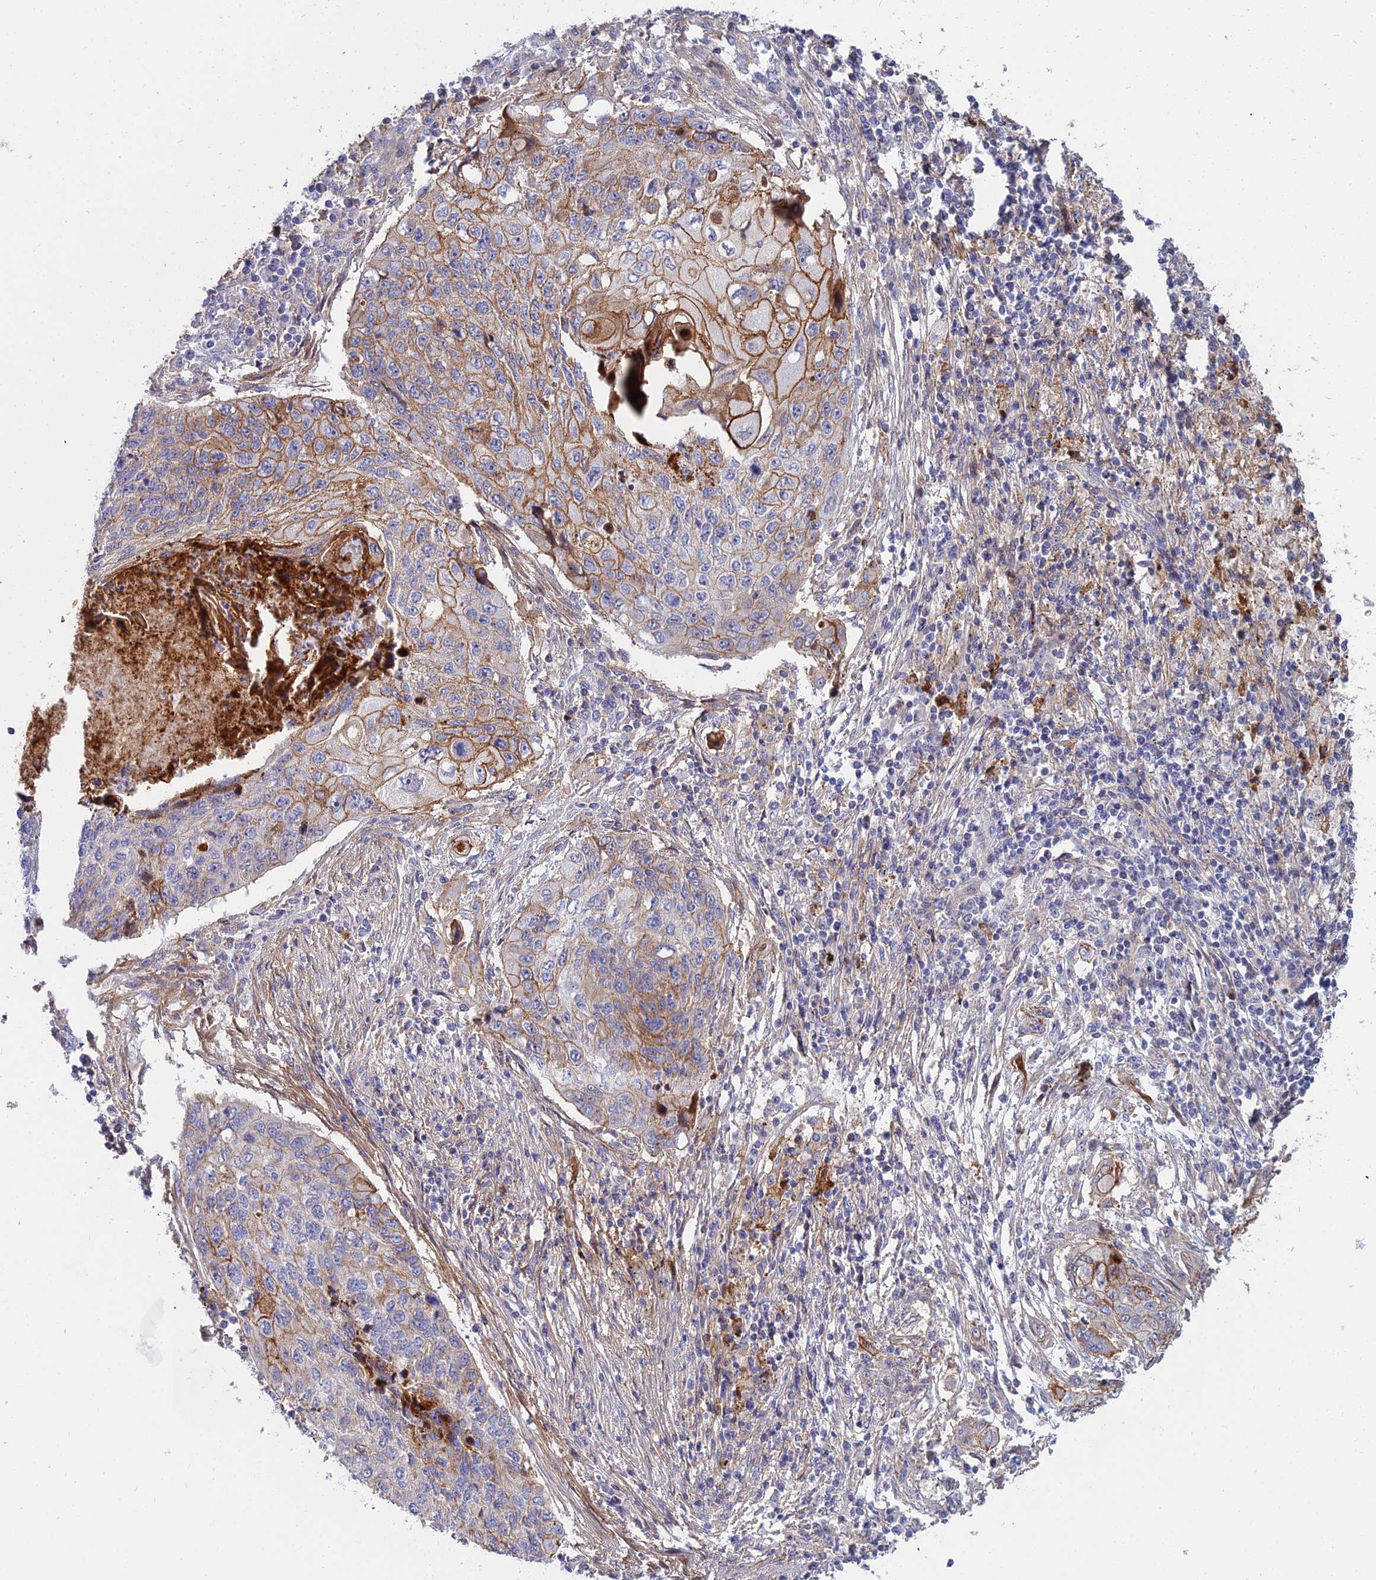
{"staining": {"intensity": "moderate", "quantity": "25%-75%", "location": "cytoplasmic/membranous"}, "tissue": "lung cancer", "cell_type": "Tumor cells", "image_type": "cancer", "snomed": [{"axis": "morphology", "description": "Squamous cell carcinoma, NOS"}, {"axis": "topography", "description": "Lung"}], "caption": "Lung squamous cell carcinoma tissue reveals moderate cytoplasmic/membranous positivity in about 25%-75% of tumor cells, visualized by immunohistochemistry.", "gene": "TRIM43B", "patient": {"sex": "female", "age": 63}}